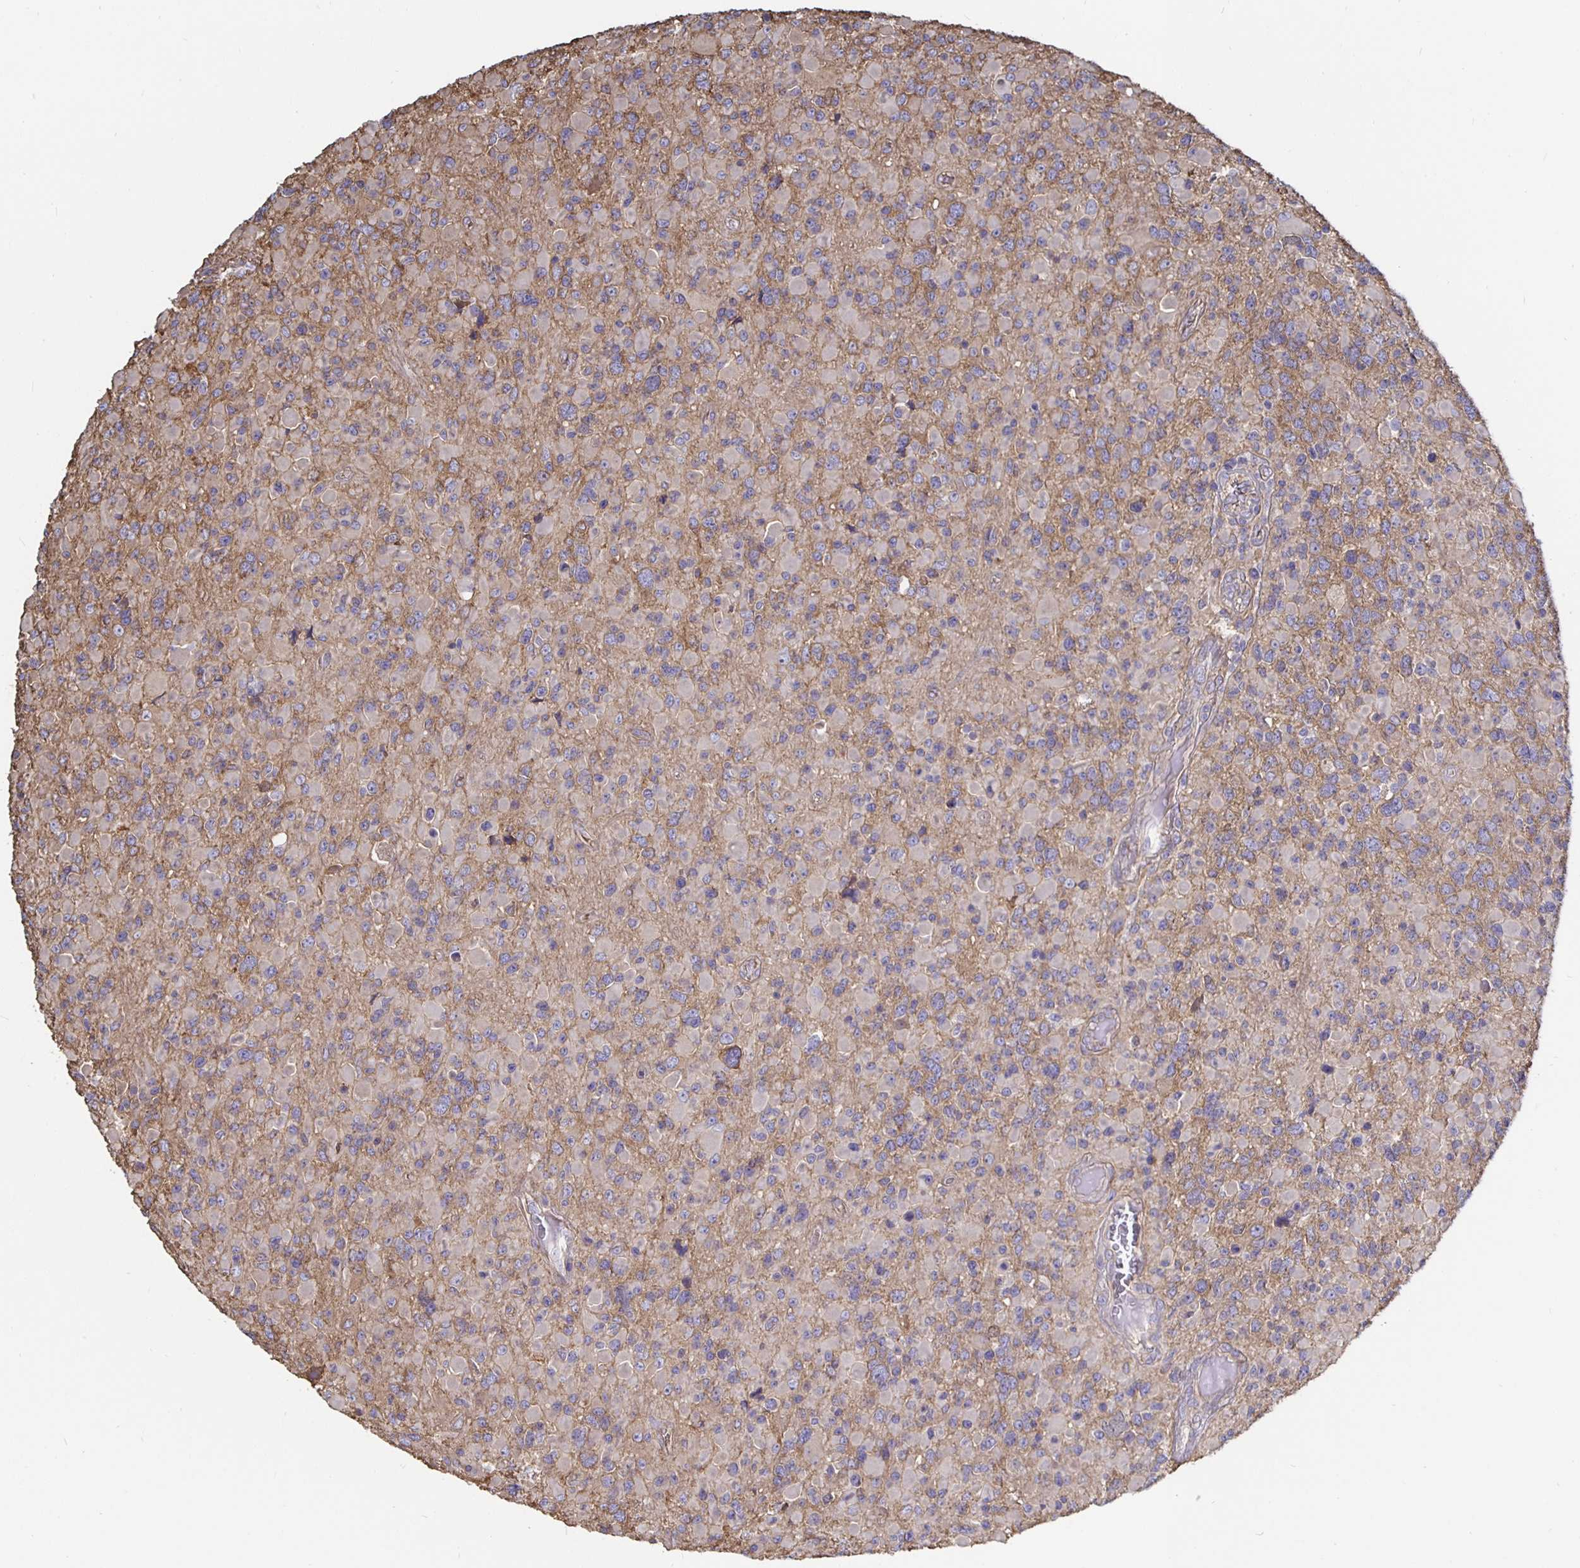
{"staining": {"intensity": "weak", "quantity": "25%-75%", "location": "cytoplasmic/membranous"}, "tissue": "glioma", "cell_type": "Tumor cells", "image_type": "cancer", "snomed": [{"axis": "morphology", "description": "Glioma, malignant, High grade"}, {"axis": "topography", "description": "Brain"}], "caption": "High-magnification brightfield microscopy of glioma stained with DAB (brown) and counterstained with hematoxylin (blue). tumor cells exhibit weak cytoplasmic/membranous positivity is appreciated in about25%-75% of cells. (Stains: DAB in brown, nuclei in blue, Microscopy: brightfield microscopy at high magnification).", "gene": "ARHGEF39", "patient": {"sex": "female", "age": 40}}